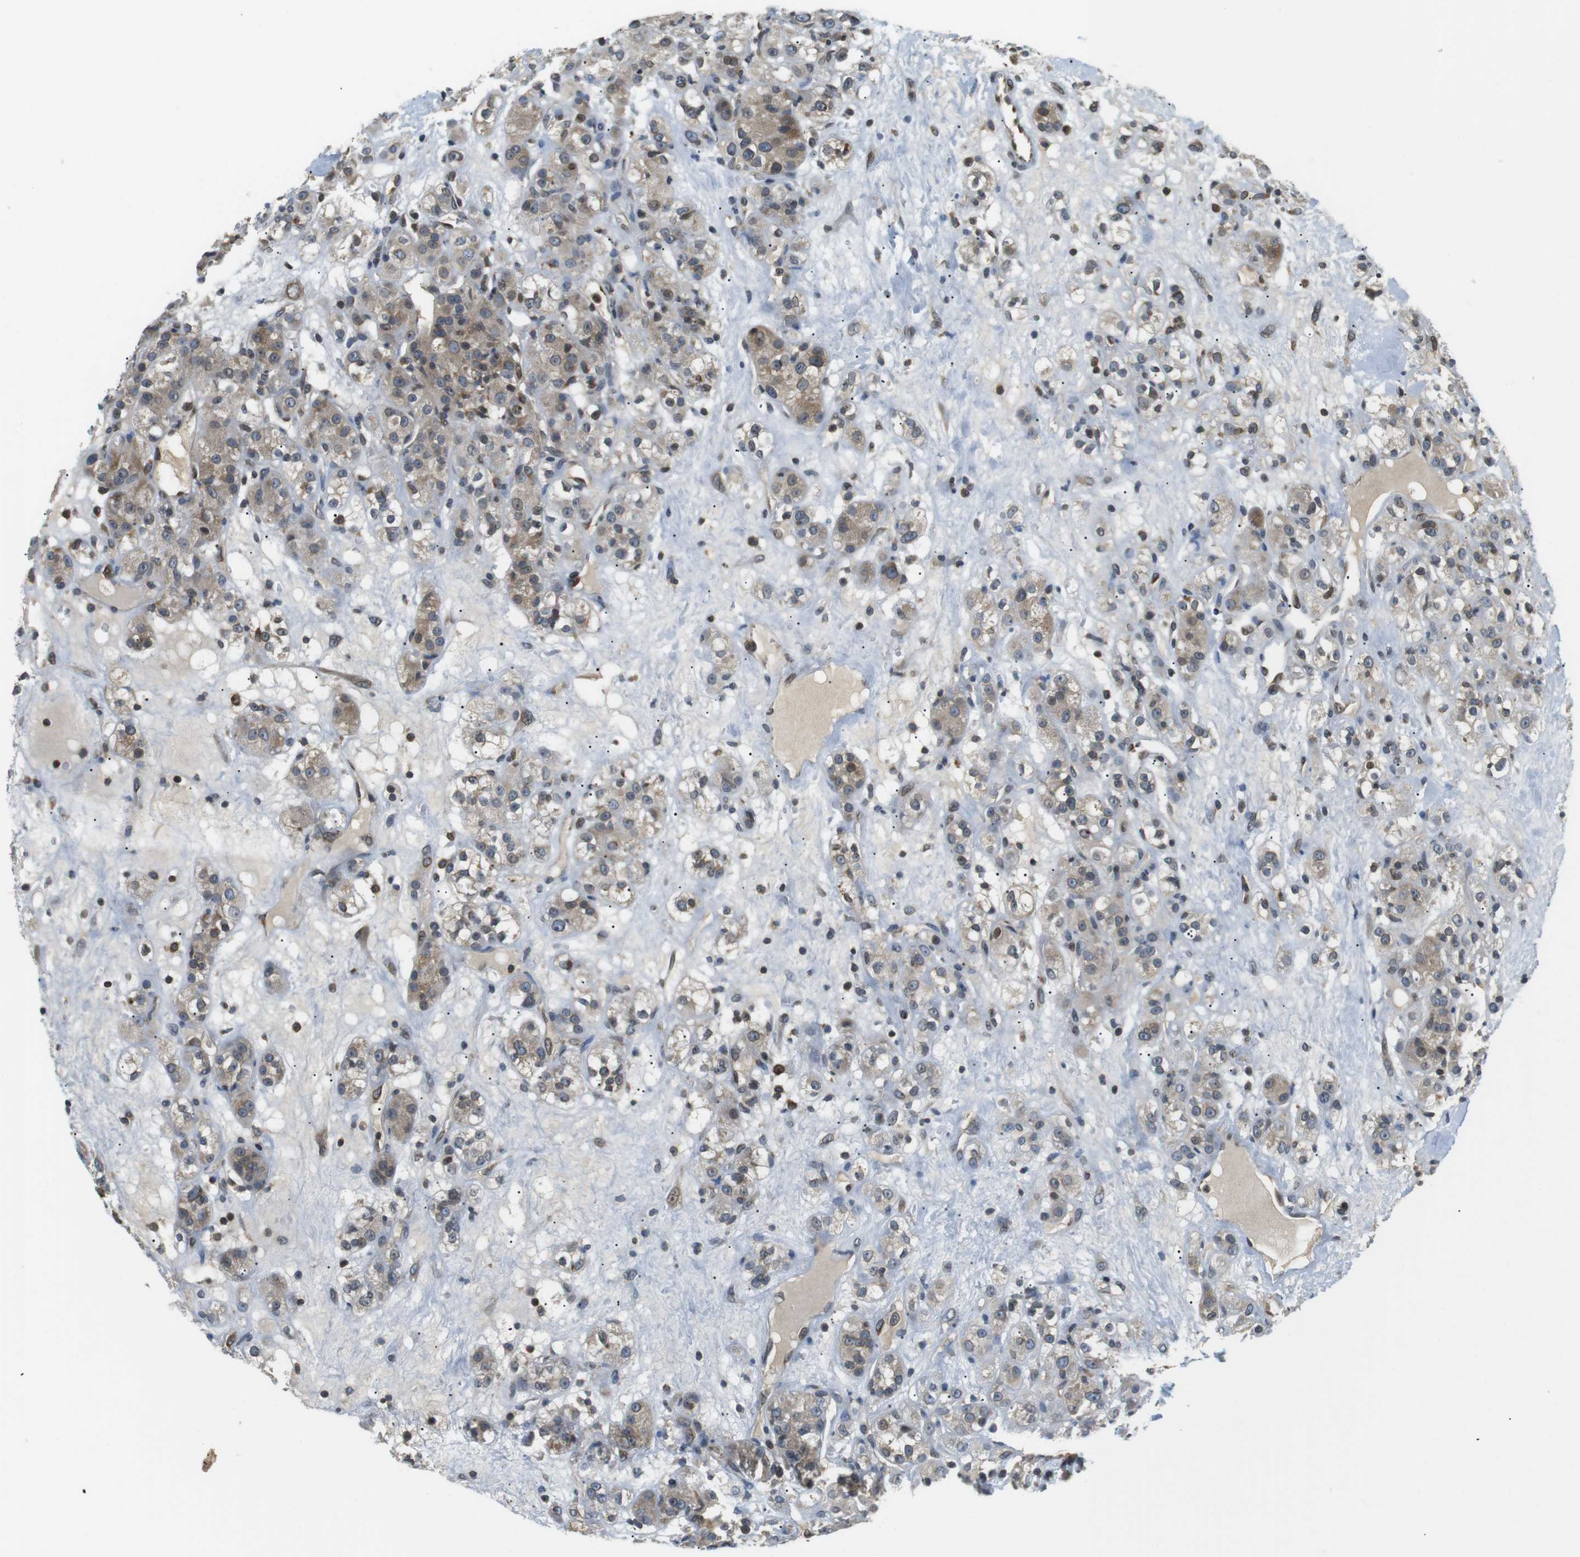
{"staining": {"intensity": "moderate", "quantity": "<25%", "location": "cytoplasmic/membranous,nuclear"}, "tissue": "renal cancer", "cell_type": "Tumor cells", "image_type": "cancer", "snomed": [{"axis": "morphology", "description": "Normal tissue, NOS"}, {"axis": "morphology", "description": "Adenocarcinoma, NOS"}, {"axis": "topography", "description": "Kidney"}], "caption": "Immunohistochemistry staining of renal cancer (adenocarcinoma), which demonstrates low levels of moderate cytoplasmic/membranous and nuclear expression in approximately <25% of tumor cells indicating moderate cytoplasmic/membranous and nuclear protein positivity. The staining was performed using DAB (3,3'-diaminobenzidine) (brown) for protein detection and nuclei were counterstained in hematoxylin (blue).", "gene": "TMX4", "patient": {"sex": "male", "age": 61}}